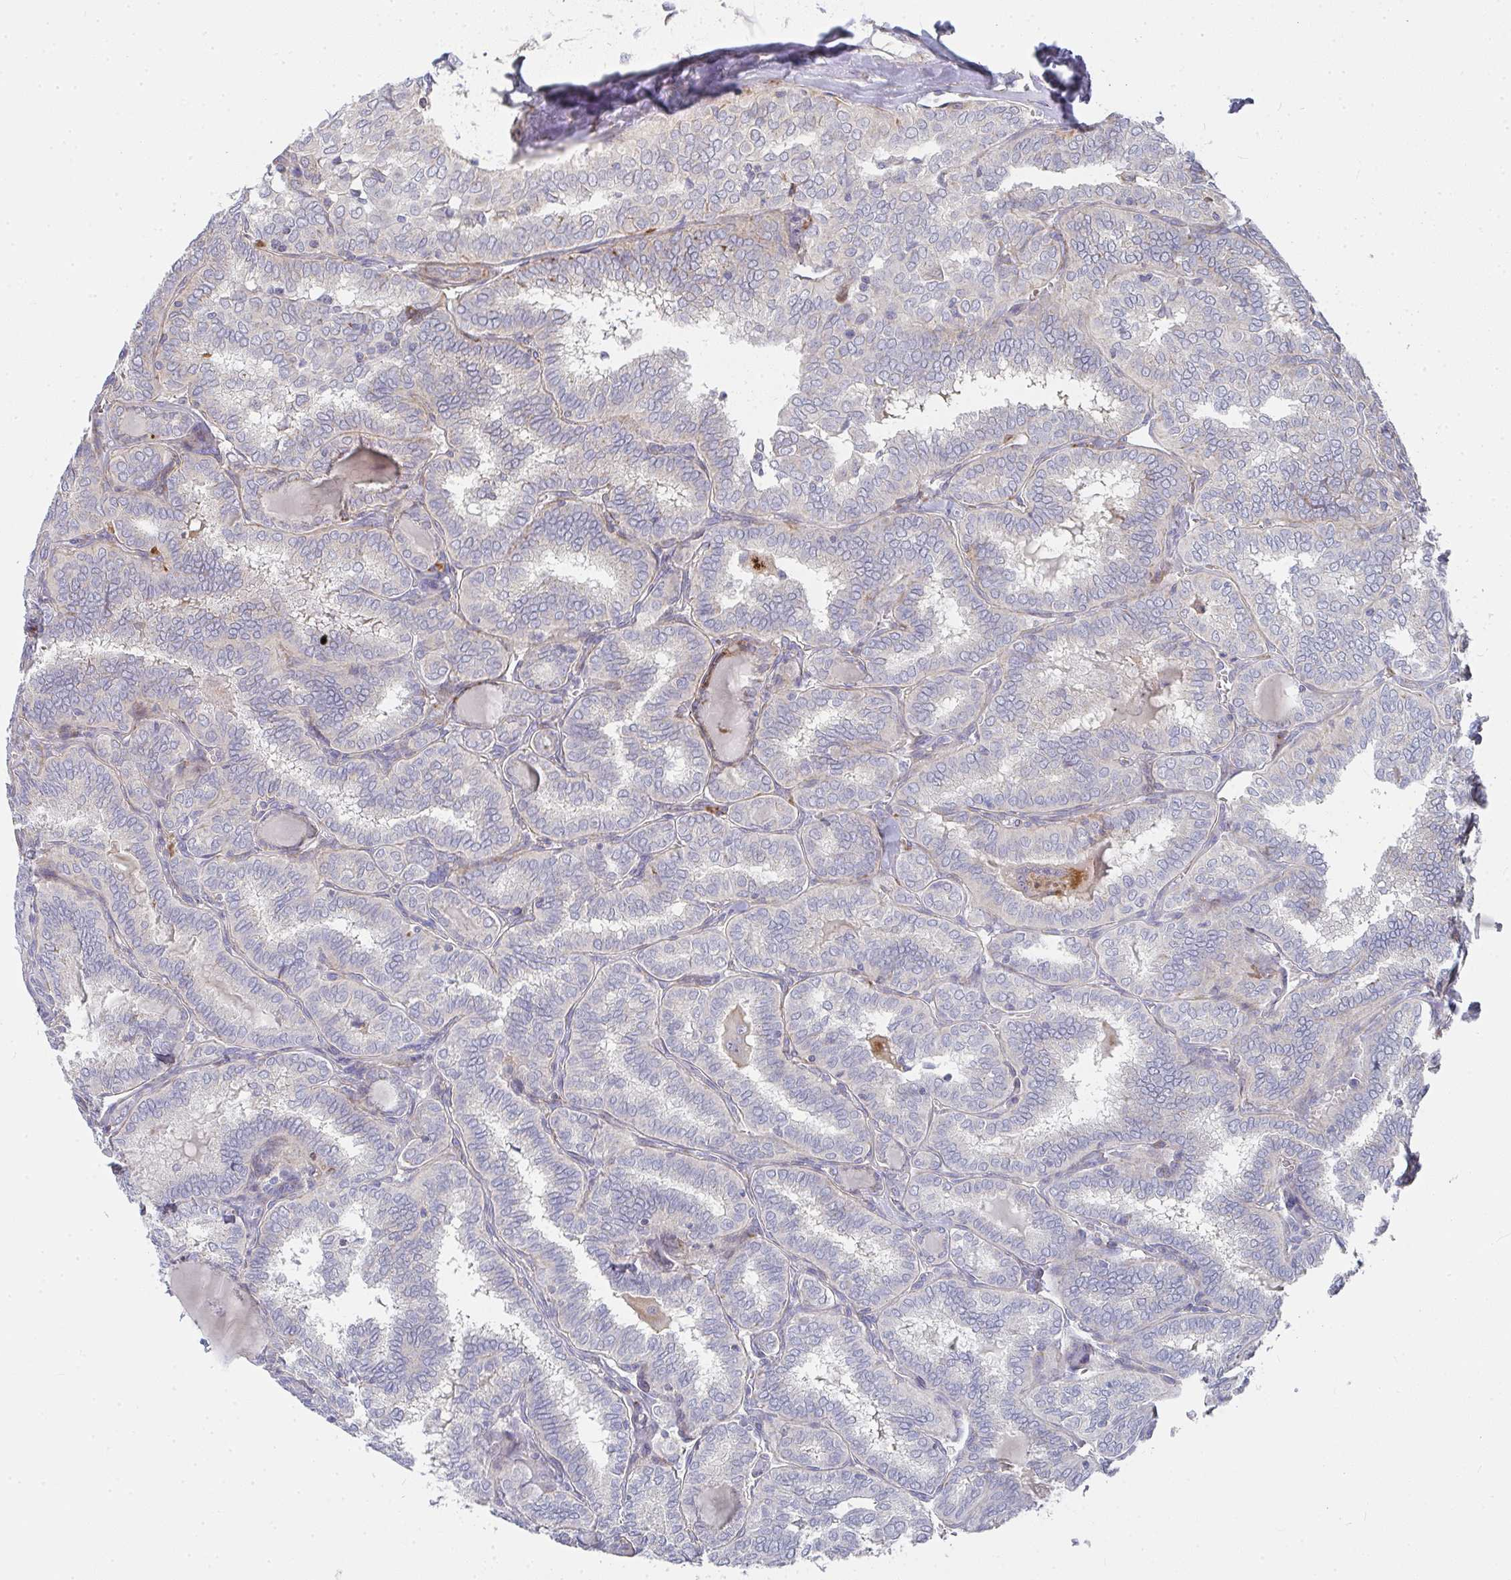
{"staining": {"intensity": "negative", "quantity": "none", "location": "none"}, "tissue": "thyroid cancer", "cell_type": "Tumor cells", "image_type": "cancer", "snomed": [{"axis": "morphology", "description": "Papillary adenocarcinoma, NOS"}, {"axis": "topography", "description": "Thyroid gland"}], "caption": "Thyroid cancer stained for a protein using immunohistochemistry (IHC) exhibits no staining tumor cells.", "gene": "RHEBL1", "patient": {"sex": "female", "age": 30}}